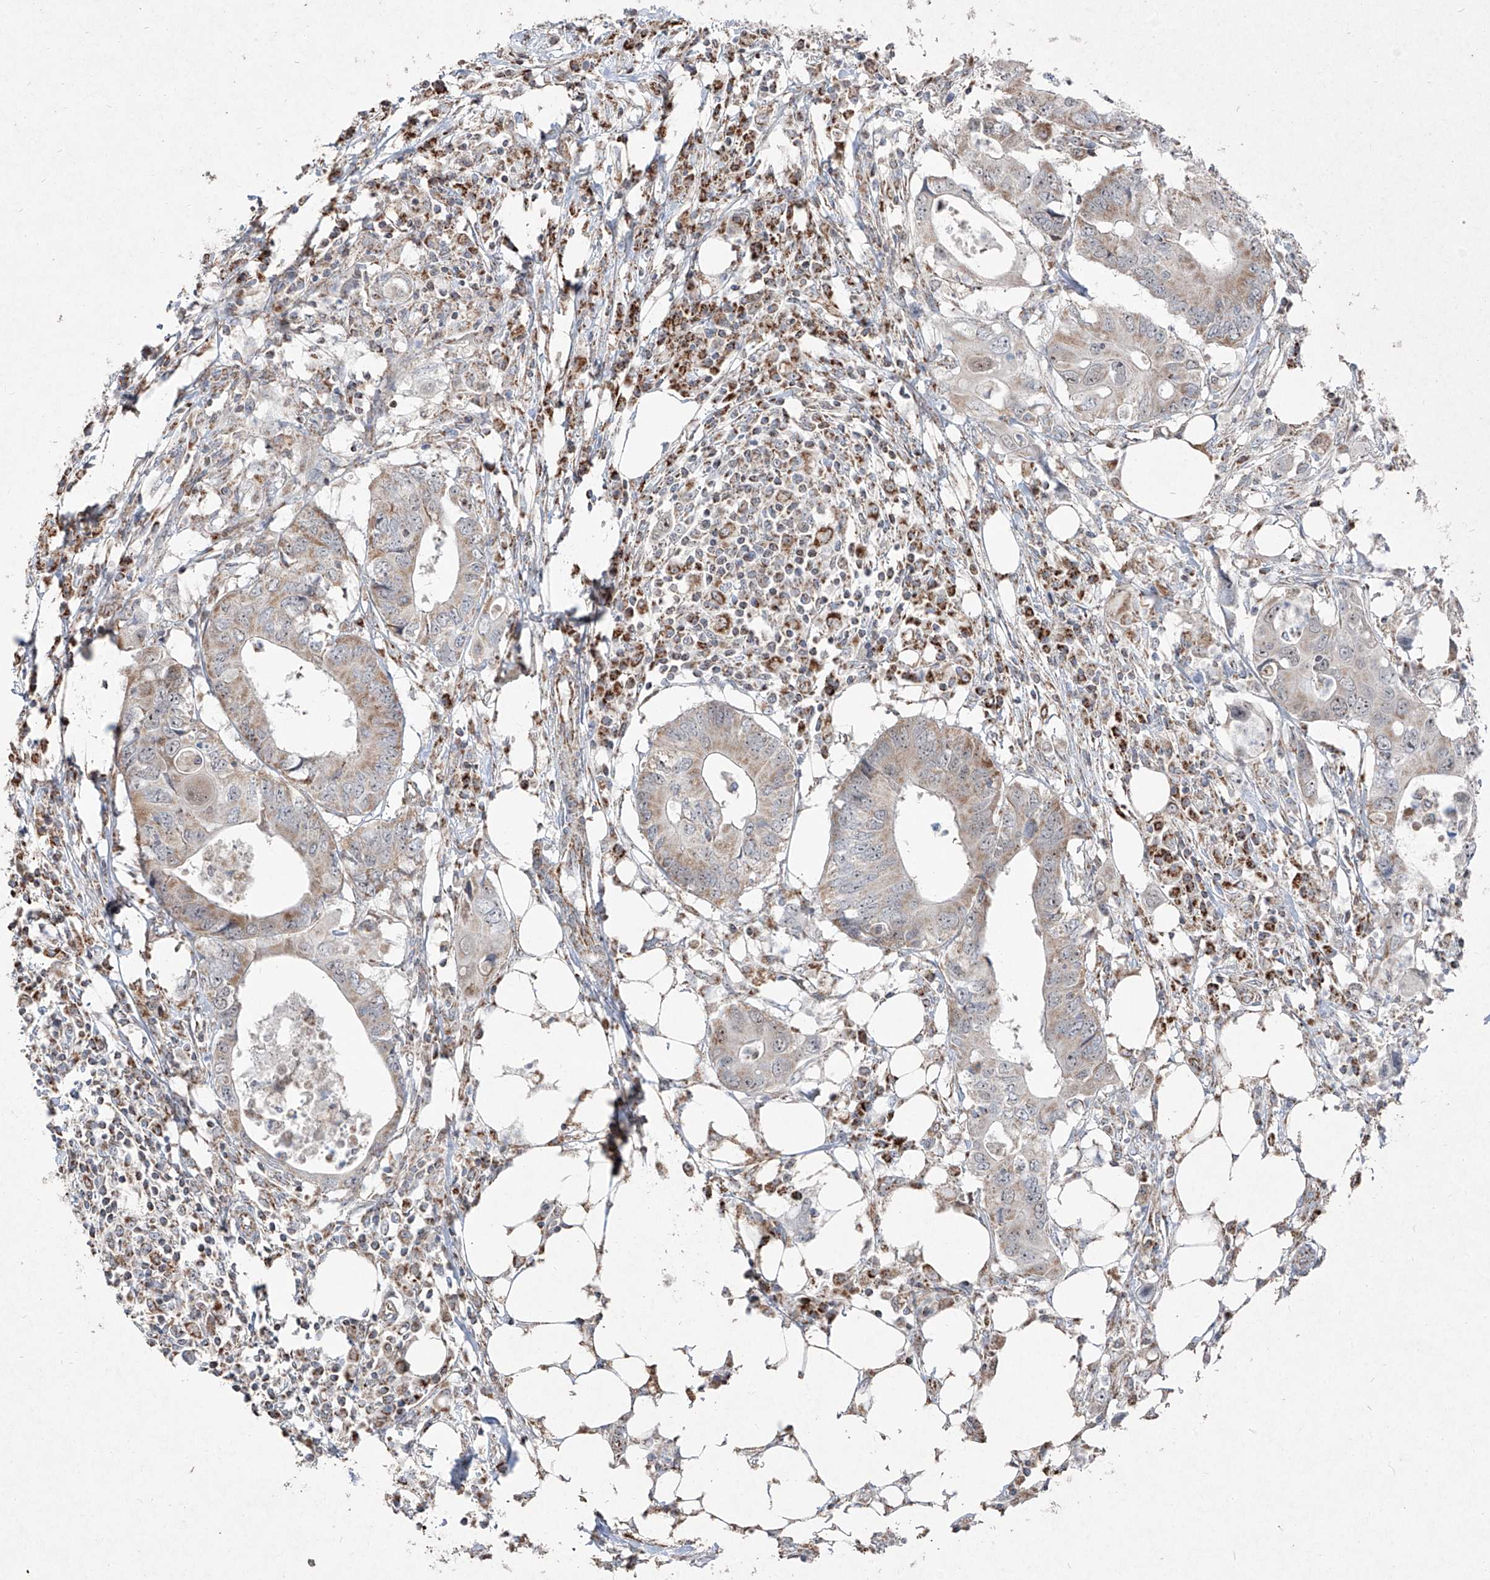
{"staining": {"intensity": "moderate", "quantity": "<25%", "location": "cytoplasmic/membranous"}, "tissue": "colorectal cancer", "cell_type": "Tumor cells", "image_type": "cancer", "snomed": [{"axis": "morphology", "description": "Adenocarcinoma, NOS"}, {"axis": "topography", "description": "Colon"}], "caption": "Protein staining of colorectal cancer tissue displays moderate cytoplasmic/membranous positivity in approximately <25% of tumor cells.", "gene": "NDUFB3", "patient": {"sex": "male", "age": 71}}